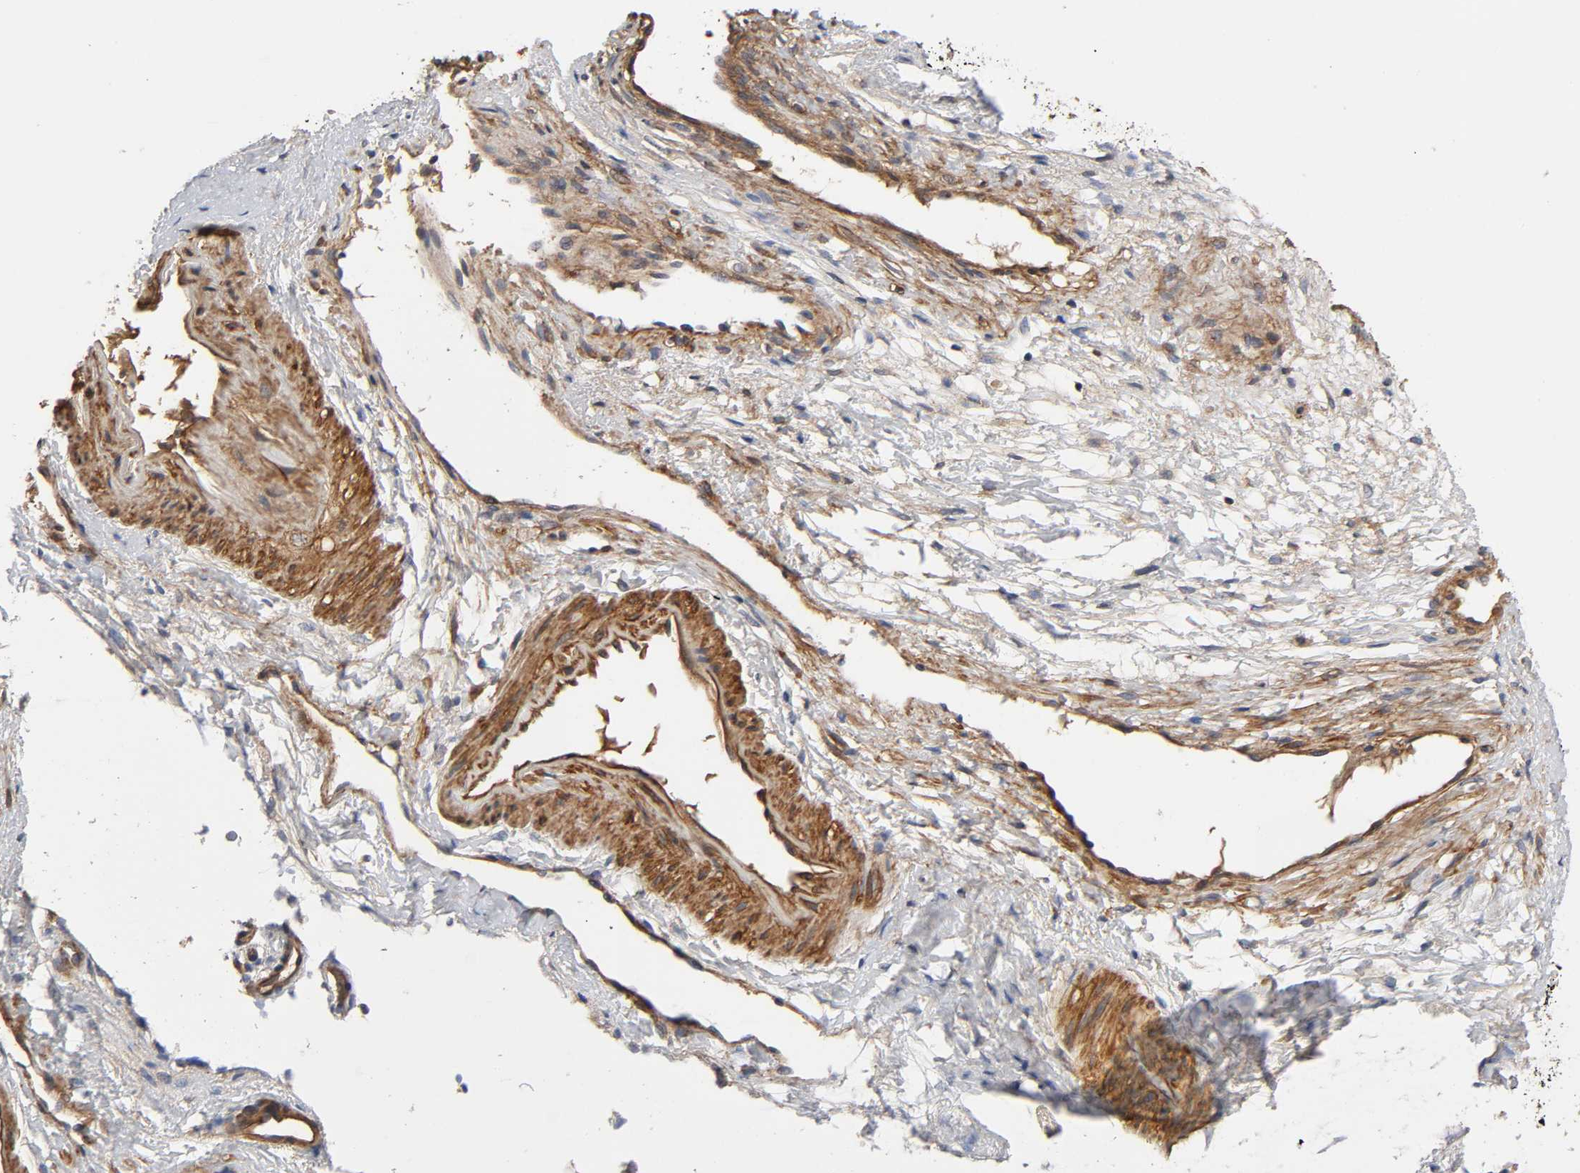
{"staining": {"intensity": "strong", "quantity": ">75%", "location": "cytoplasmic/membranous"}, "tissue": "nasopharynx", "cell_type": "Respiratory epithelial cells", "image_type": "normal", "snomed": [{"axis": "morphology", "description": "Normal tissue, NOS"}, {"axis": "topography", "description": "Nasopharynx"}], "caption": "A brown stain highlights strong cytoplasmic/membranous staining of a protein in respiratory epithelial cells of unremarkable nasopharynx. The protein is shown in brown color, while the nuclei are stained blue.", "gene": "LAMTOR2", "patient": {"sex": "male", "age": 21}}